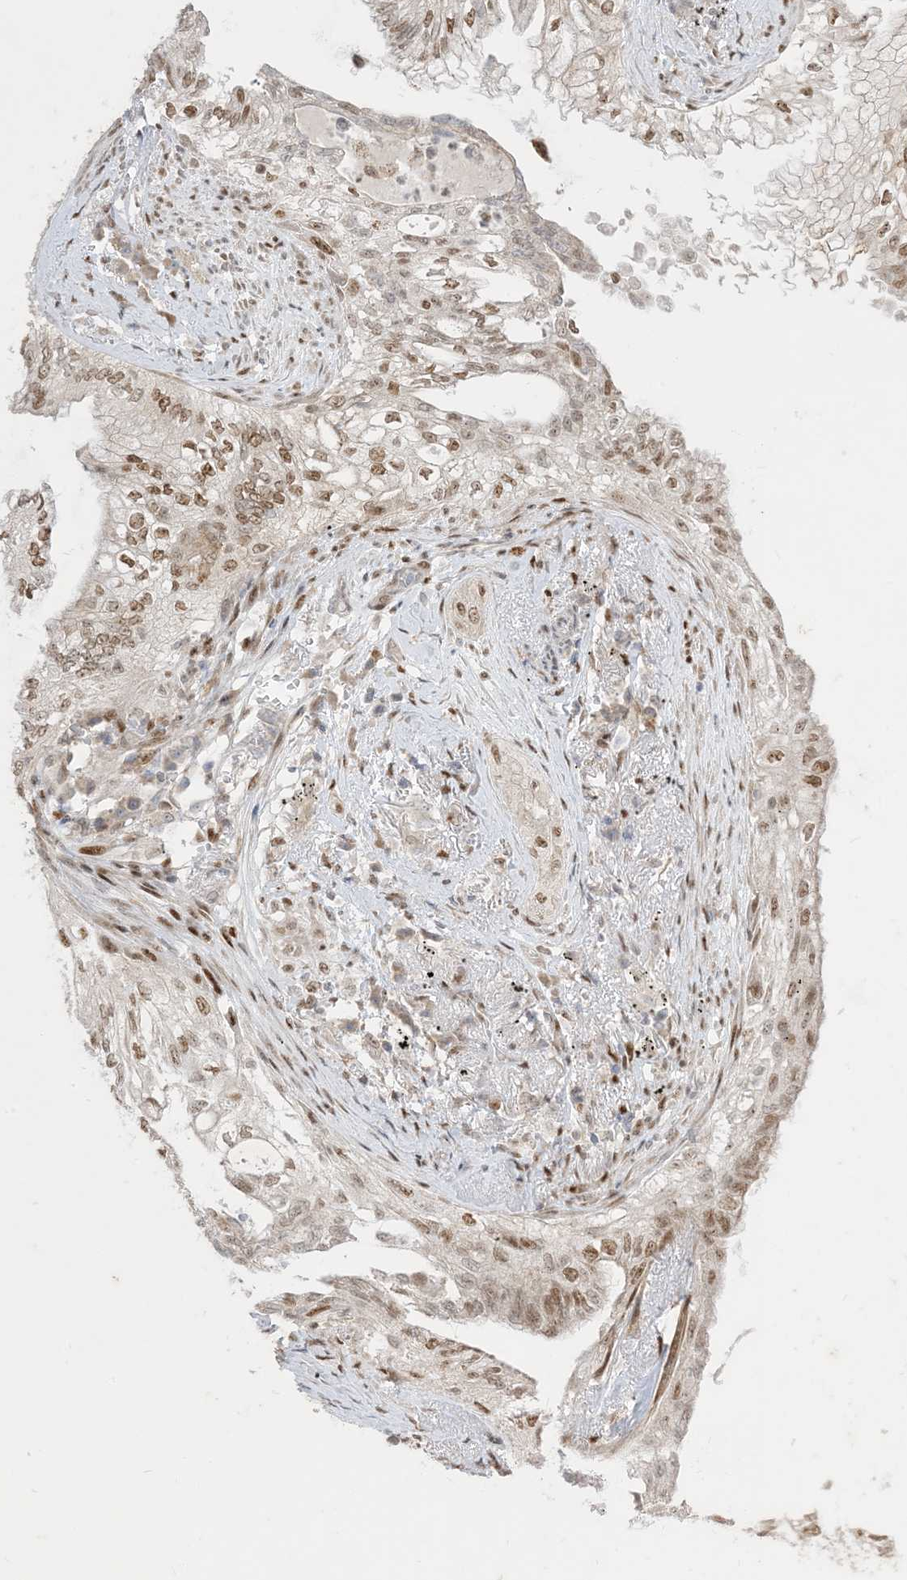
{"staining": {"intensity": "moderate", "quantity": "25%-75%", "location": "nuclear"}, "tissue": "lung cancer", "cell_type": "Tumor cells", "image_type": "cancer", "snomed": [{"axis": "morphology", "description": "Adenocarcinoma, NOS"}, {"axis": "topography", "description": "Lung"}], "caption": "Protein staining shows moderate nuclear positivity in about 25%-75% of tumor cells in lung cancer (adenocarcinoma). The staining is performed using DAB brown chromogen to label protein expression. The nuclei are counter-stained blue using hematoxylin.", "gene": "BHLHE40", "patient": {"sex": "female", "age": 70}}